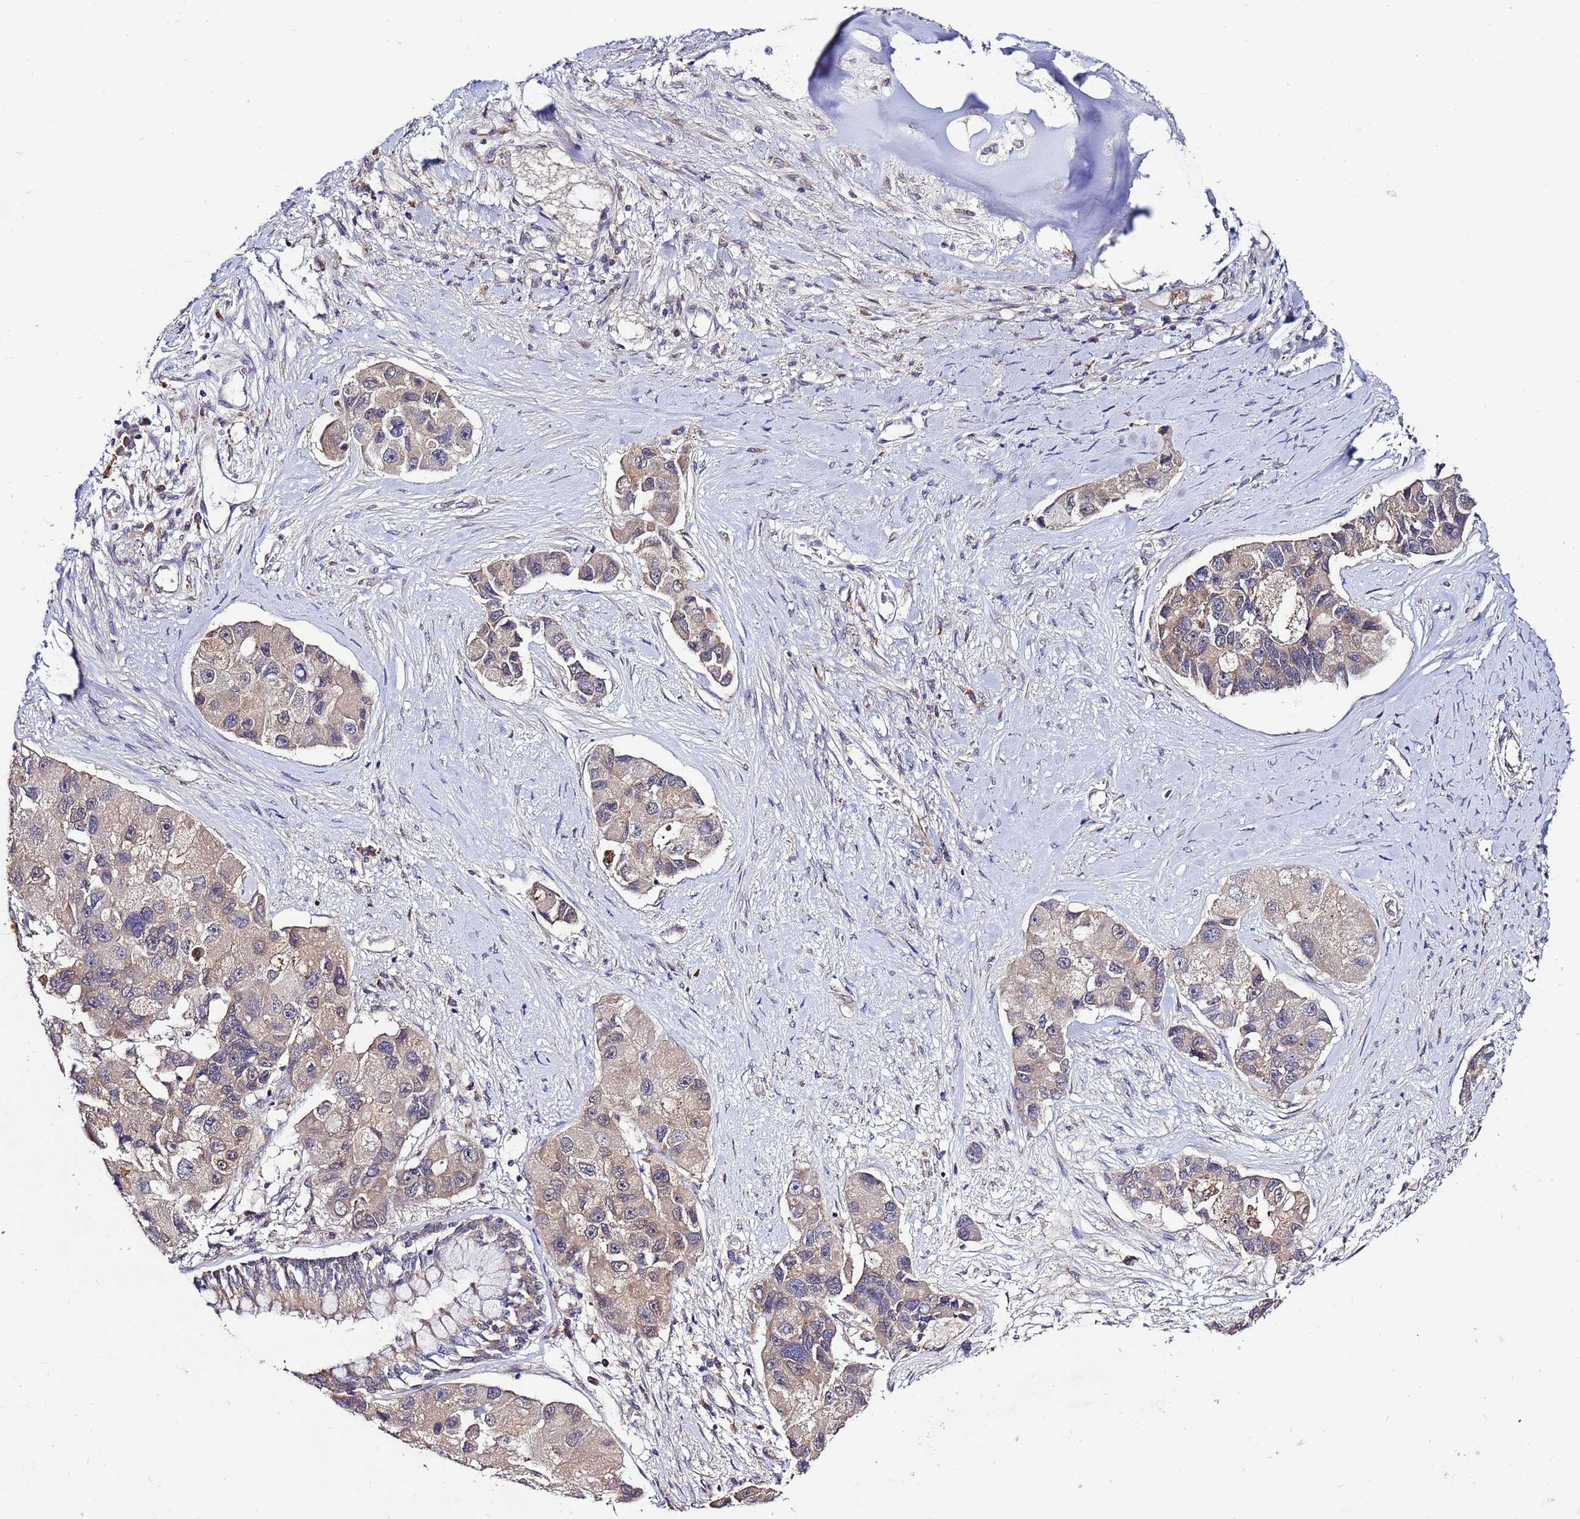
{"staining": {"intensity": "negative", "quantity": "none", "location": "none"}, "tissue": "lung cancer", "cell_type": "Tumor cells", "image_type": "cancer", "snomed": [{"axis": "morphology", "description": "Adenocarcinoma, NOS"}, {"axis": "topography", "description": "Lung"}], "caption": "Image shows no protein expression in tumor cells of lung cancer tissue.", "gene": "GSPT2", "patient": {"sex": "female", "age": 54}}